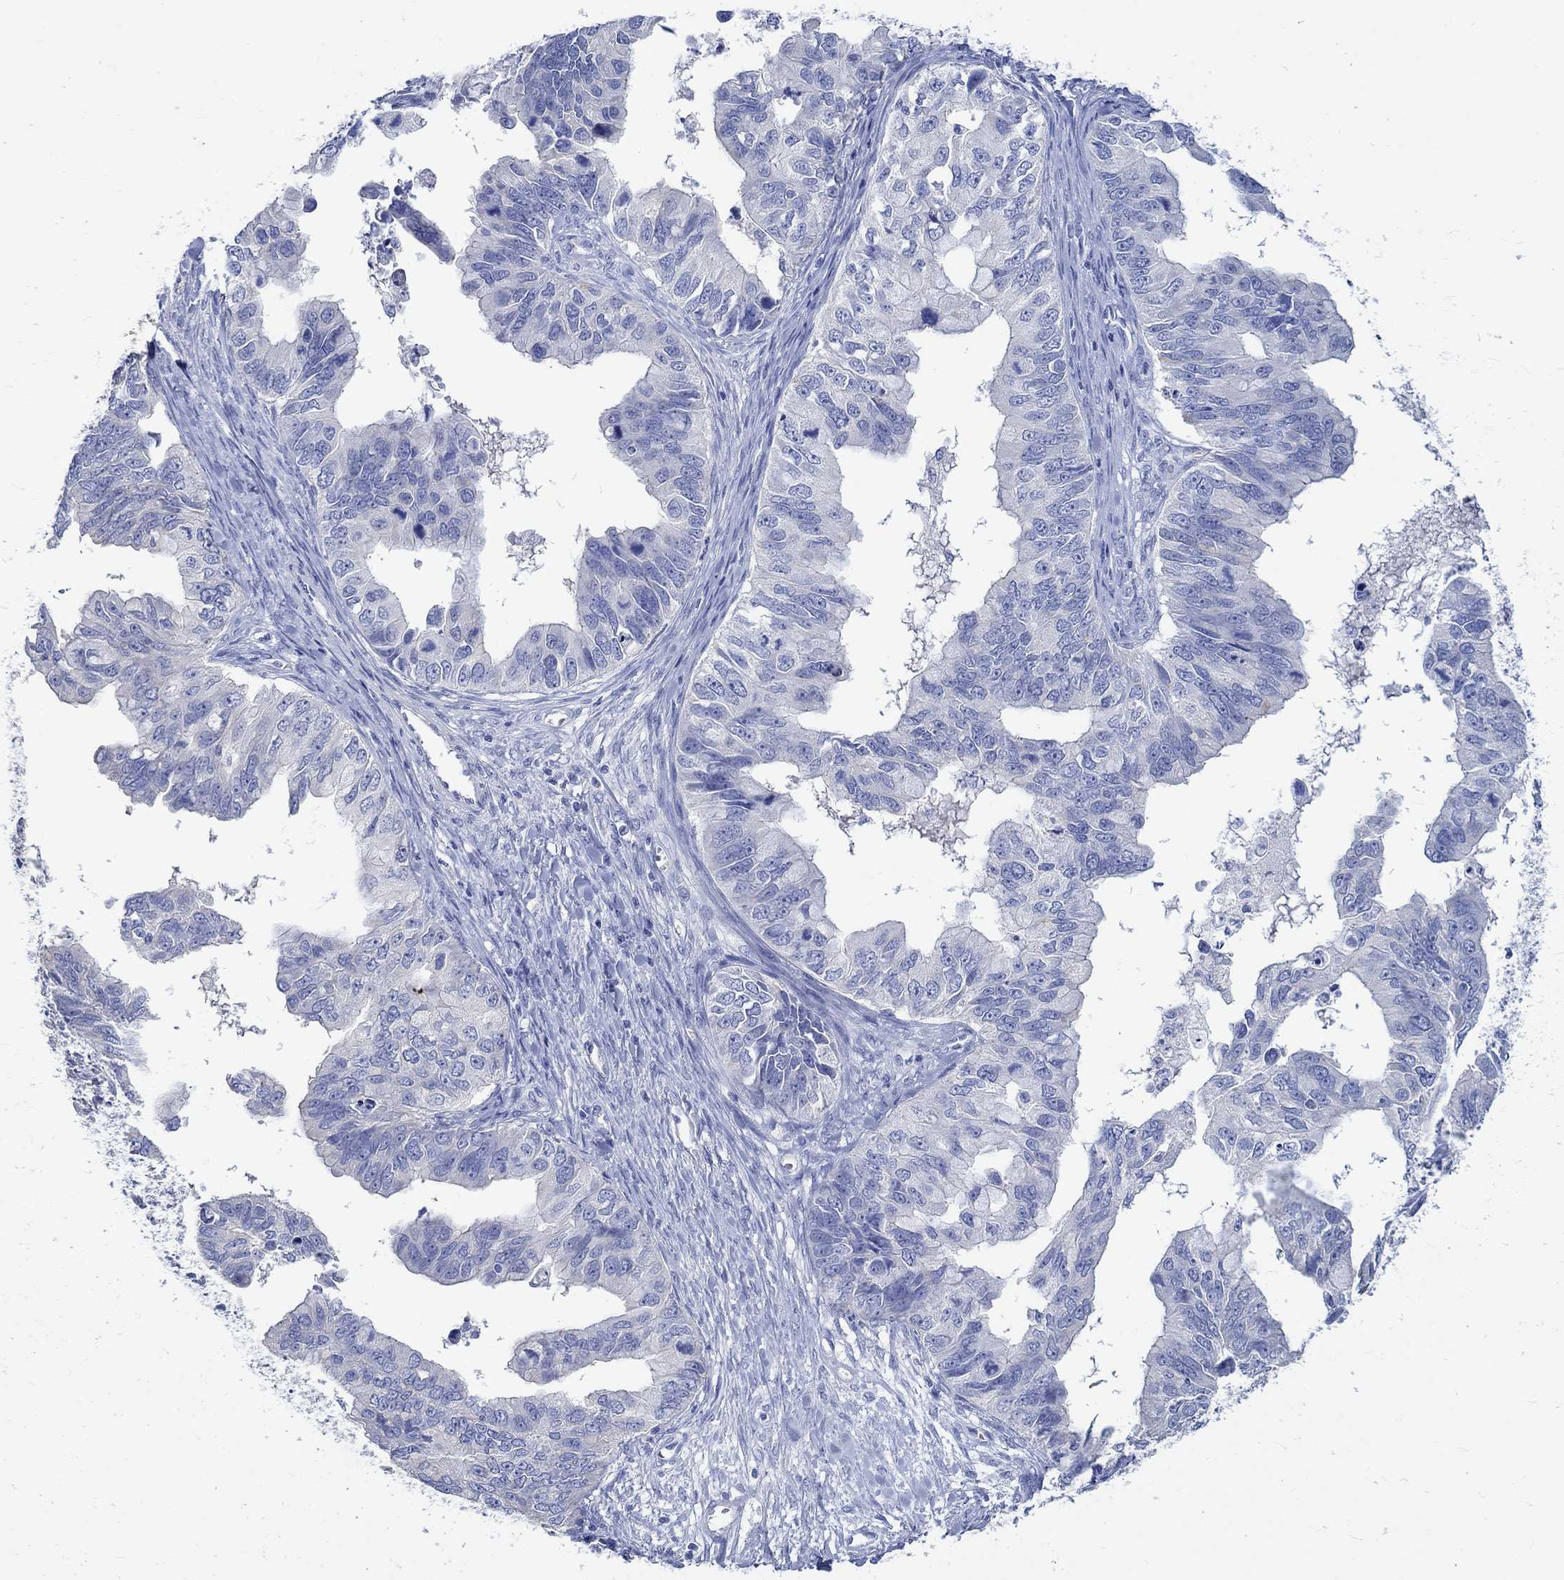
{"staining": {"intensity": "negative", "quantity": "none", "location": "none"}, "tissue": "ovarian cancer", "cell_type": "Tumor cells", "image_type": "cancer", "snomed": [{"axis": "morphology", "description": "Cystadenocarcinoma, mucinous, NOS"}, {"axis": "topography", "description": "Ovary"}], "caption": "Immunohistochemistry image of human ovarian cancer (mucinous cystadenocarcinoma) stained for a protein (brown), which demonstrates no positivity in tumor cells.", "gene": "KCNA1", "patient": {"sex": "female", "age": 76}}